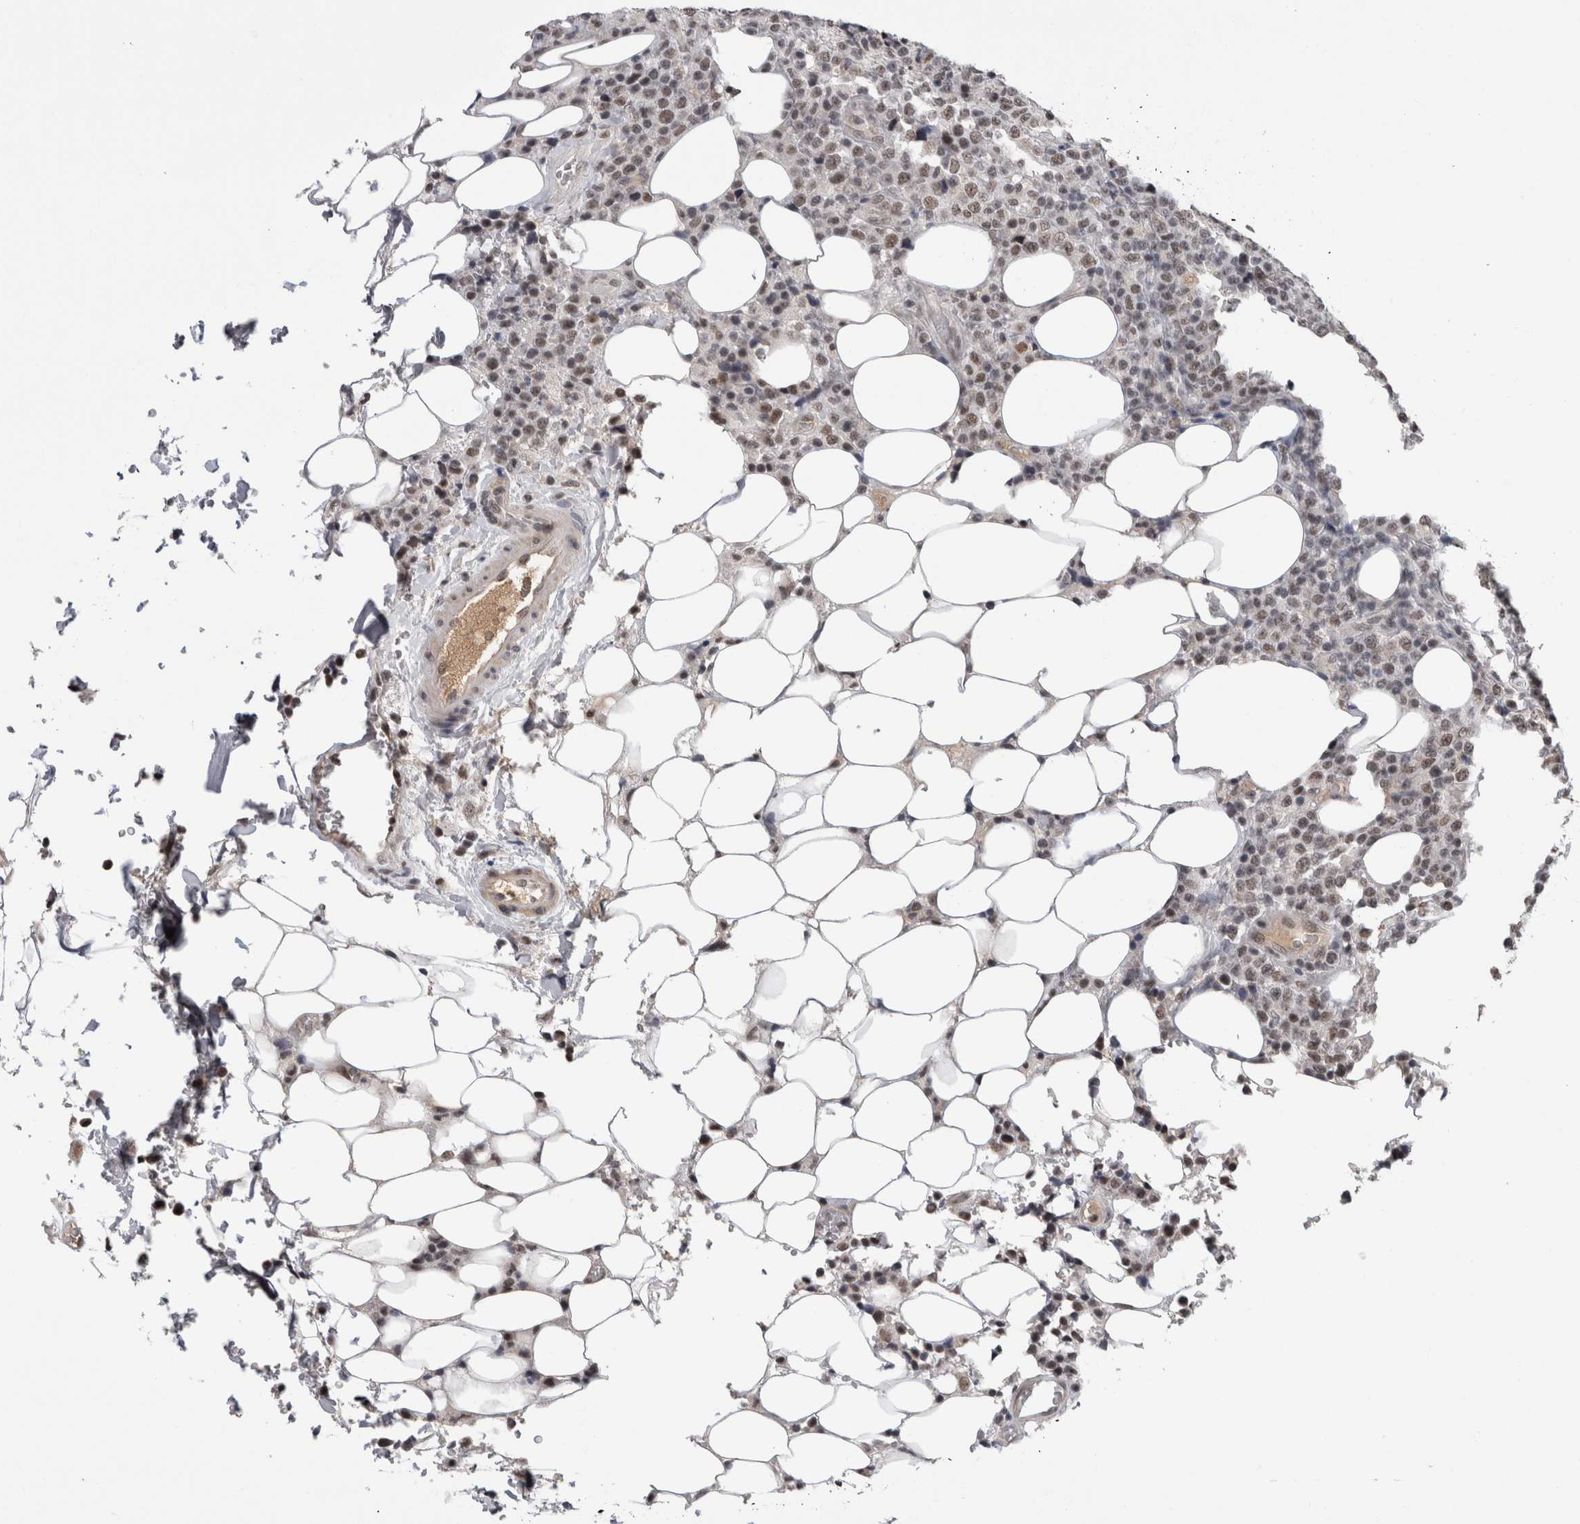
{"staining": {"intensity": "weak", "quantity": "25%-75%", "location": "nuclear"}, "tissue": "lymphoma", "cell_type": "Tumor cells", "image_type": "cancer", "snomed": [{"axis": "morphology", "description": "Malignant lymphoma, non-Hodgkin's type, High grade"}, {"axis": "topography", "description": "Lymph node"}], "caption": "The immunohistochemical stain shows weak nuclear expression in tumor cells of lymphoma tissue.", "gene": "CPSF2", "patient": {"sex": "male", "age": 13}}